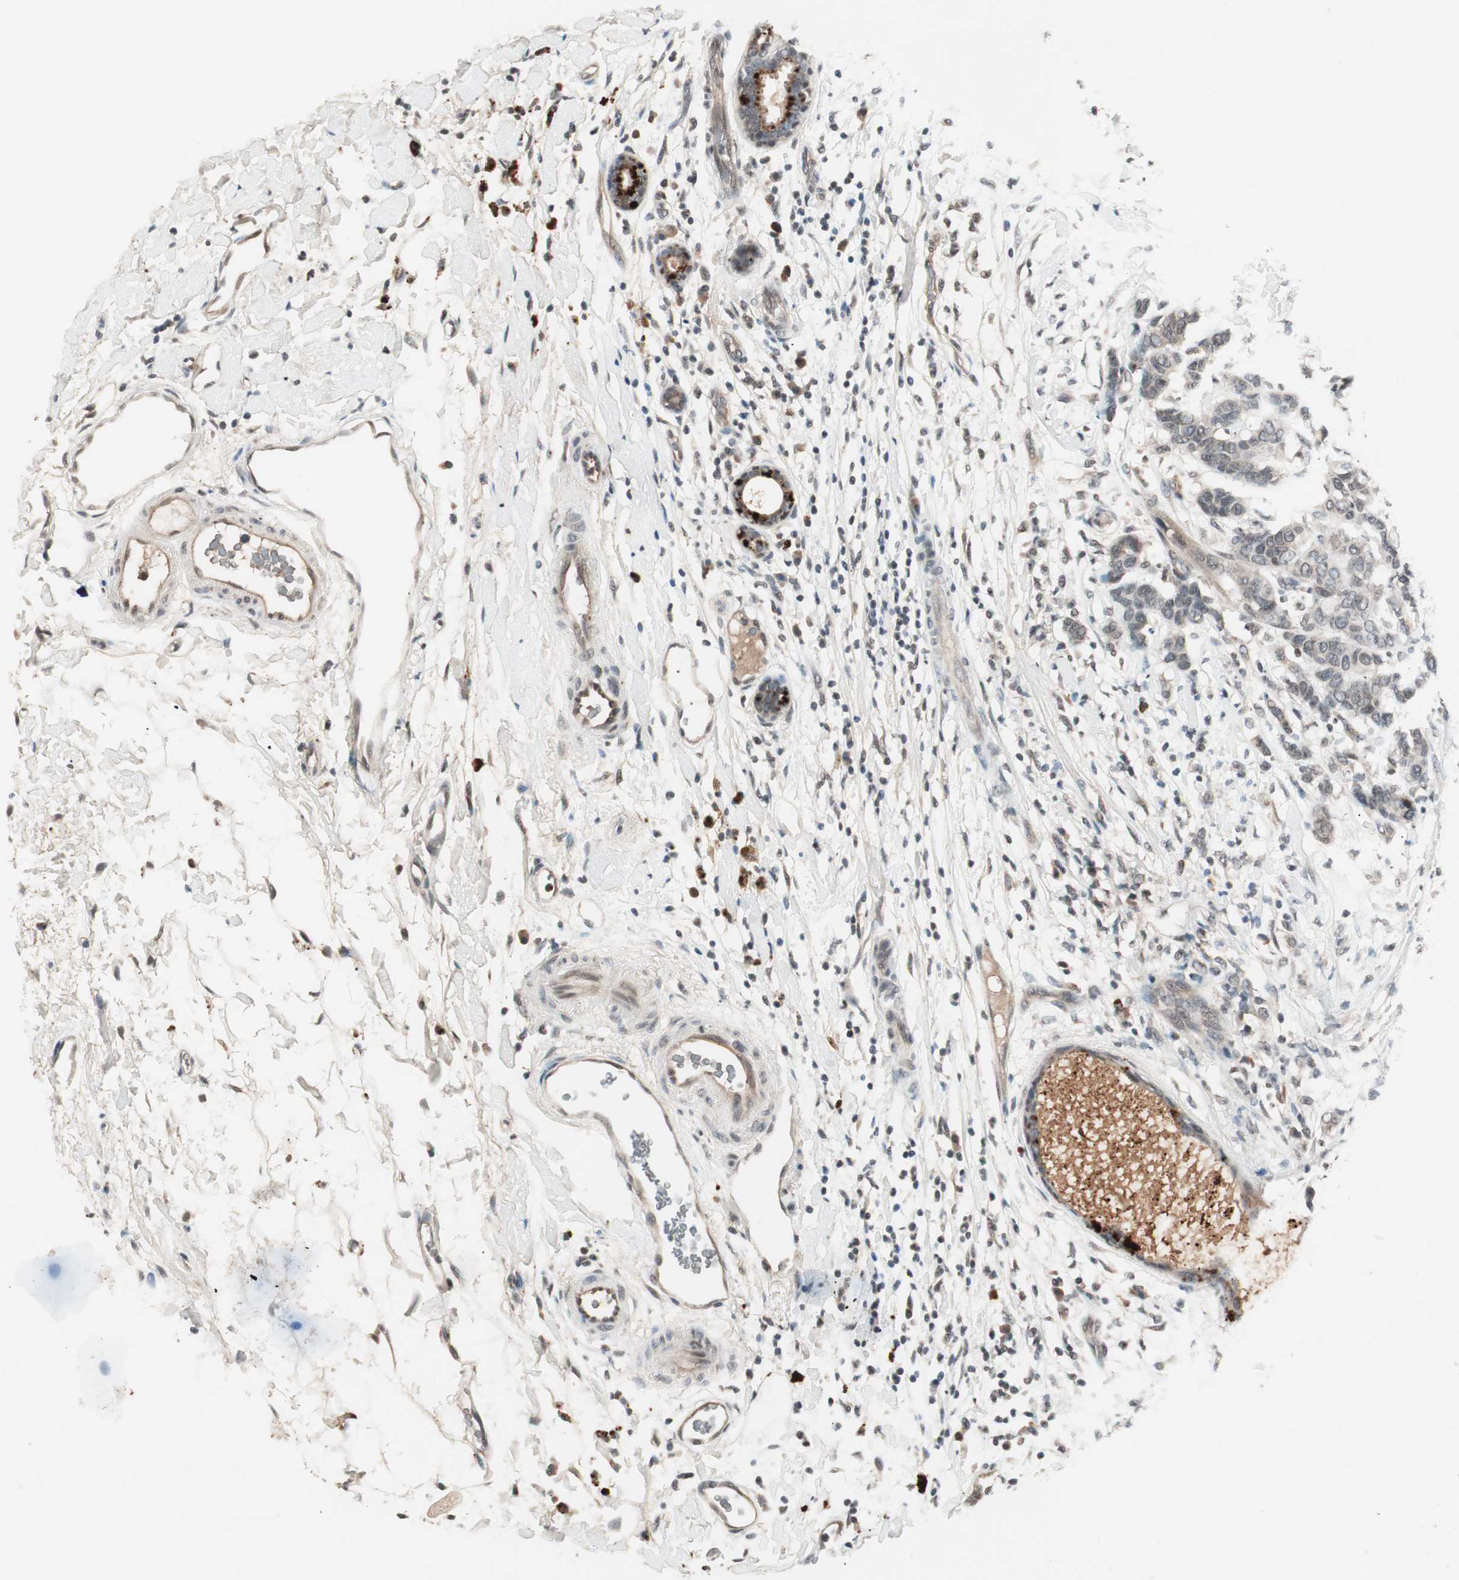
{"staining": {"intensity": "weak", "quantity": "<25%", "location": "nuclear"}, "tissue": "breast cancer", "cell_type": "Tumor cells", "image_type": "cancer", "snomed": [{"axis": "morphology", "description": "Duct carcinoma"}, {"axis": "topography", "description": "Breast"}], "caption": "Human intraductal carcinoma (breast) stained for a protein using IHC exhibits no expression in tumor cells.", "gene": "NFRKB", "patient": {"sex": "female", "age": 87}}